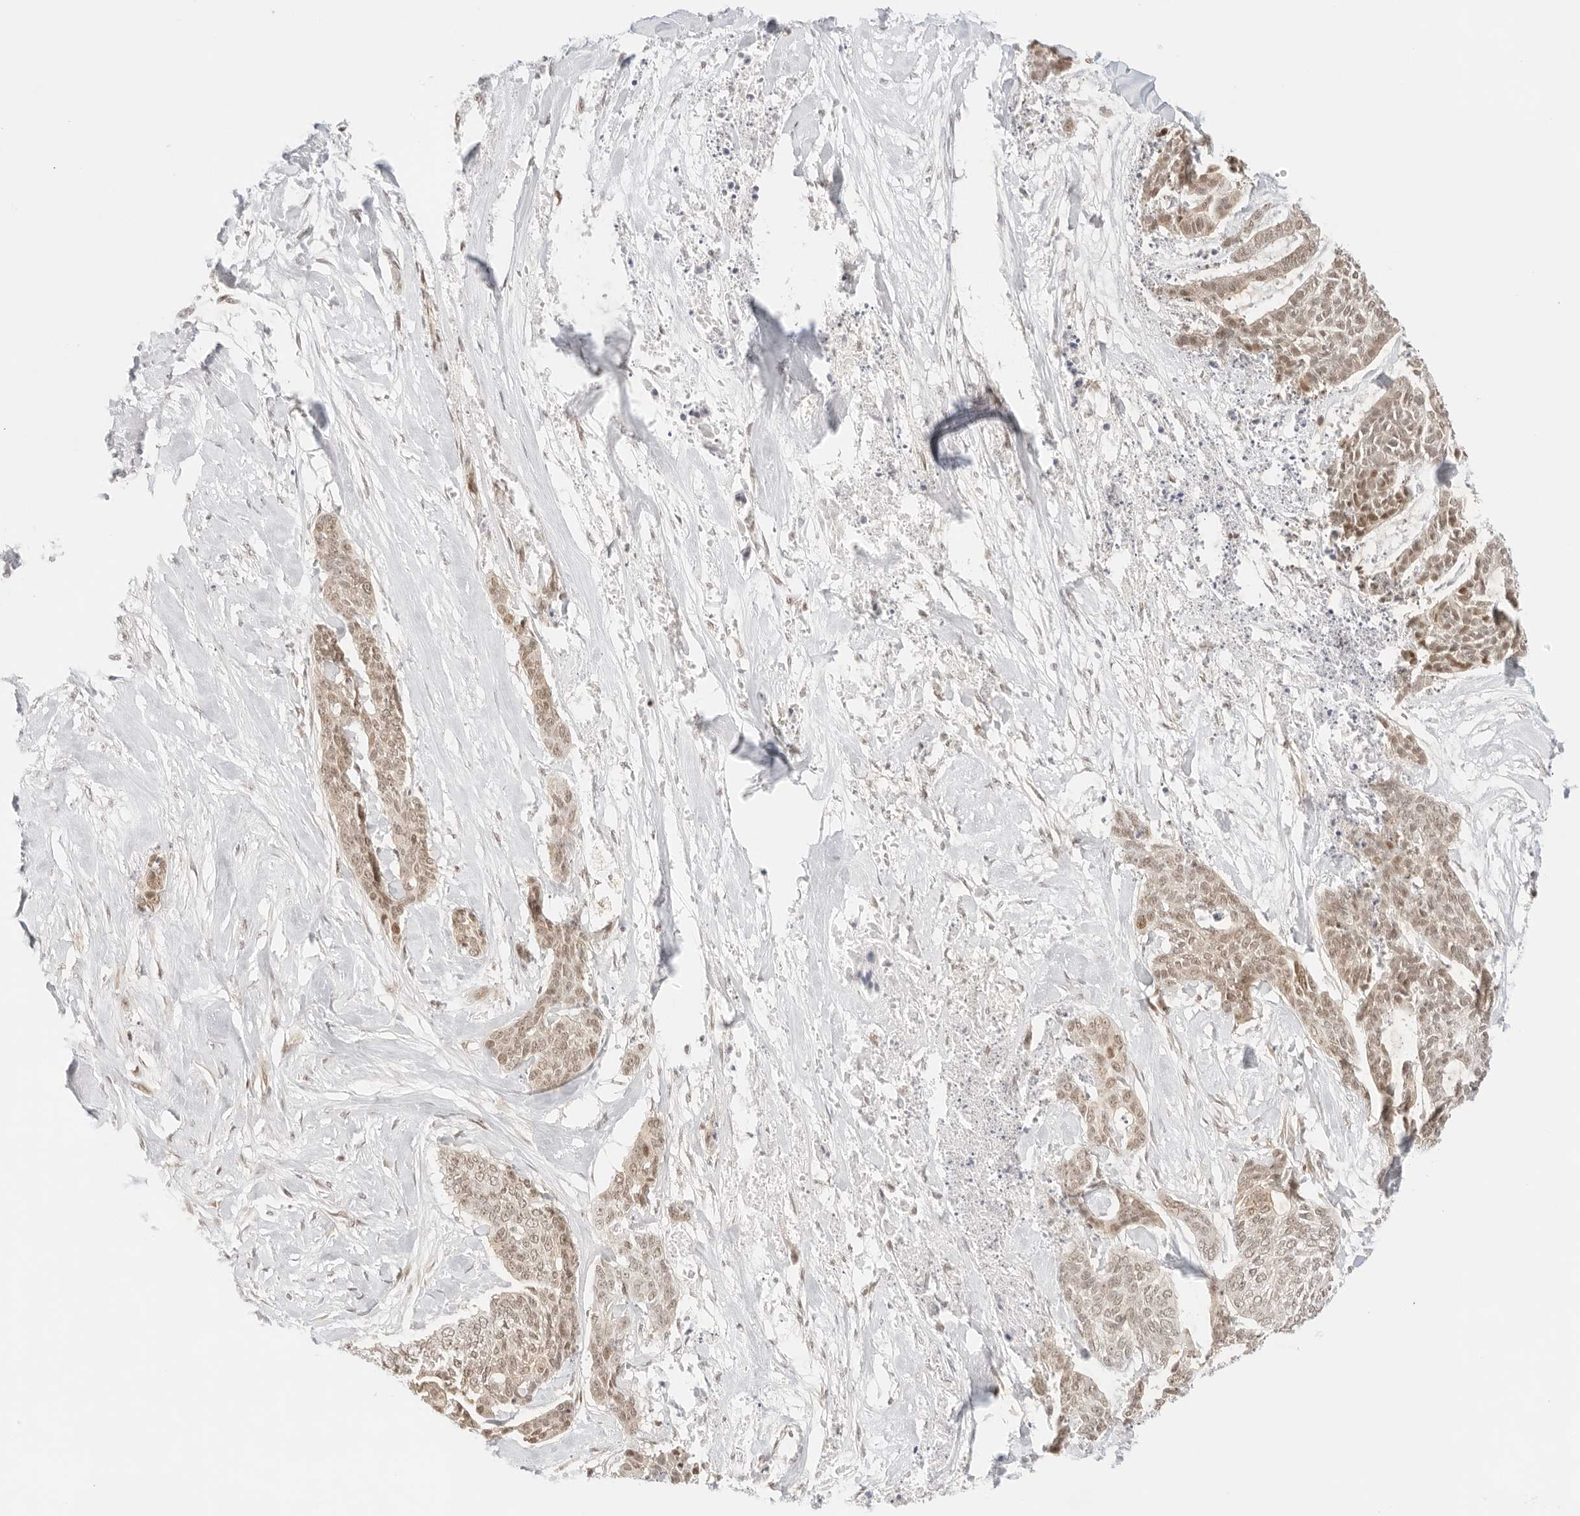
{"staining": {"intensity": "weak", "quantity": ">75%", "location": "nuclear"}, "tissue": "skin cancer", "cell_type": "Tumor cells", "image_type": "cancer", "snomed": [{"axis": "morphology", "description": "Basal cell carcinoma"}, {"axis": "topography", "description": "Skin"}], "caption": "Skin cancer (basal cell carcinoma) was stained to show a protein in brown. There is low levels of weak nuclear staining in approximately >75% of tumor cells.", "gene": "GNAS", "patient": {"sex": "female", "age": 64}}